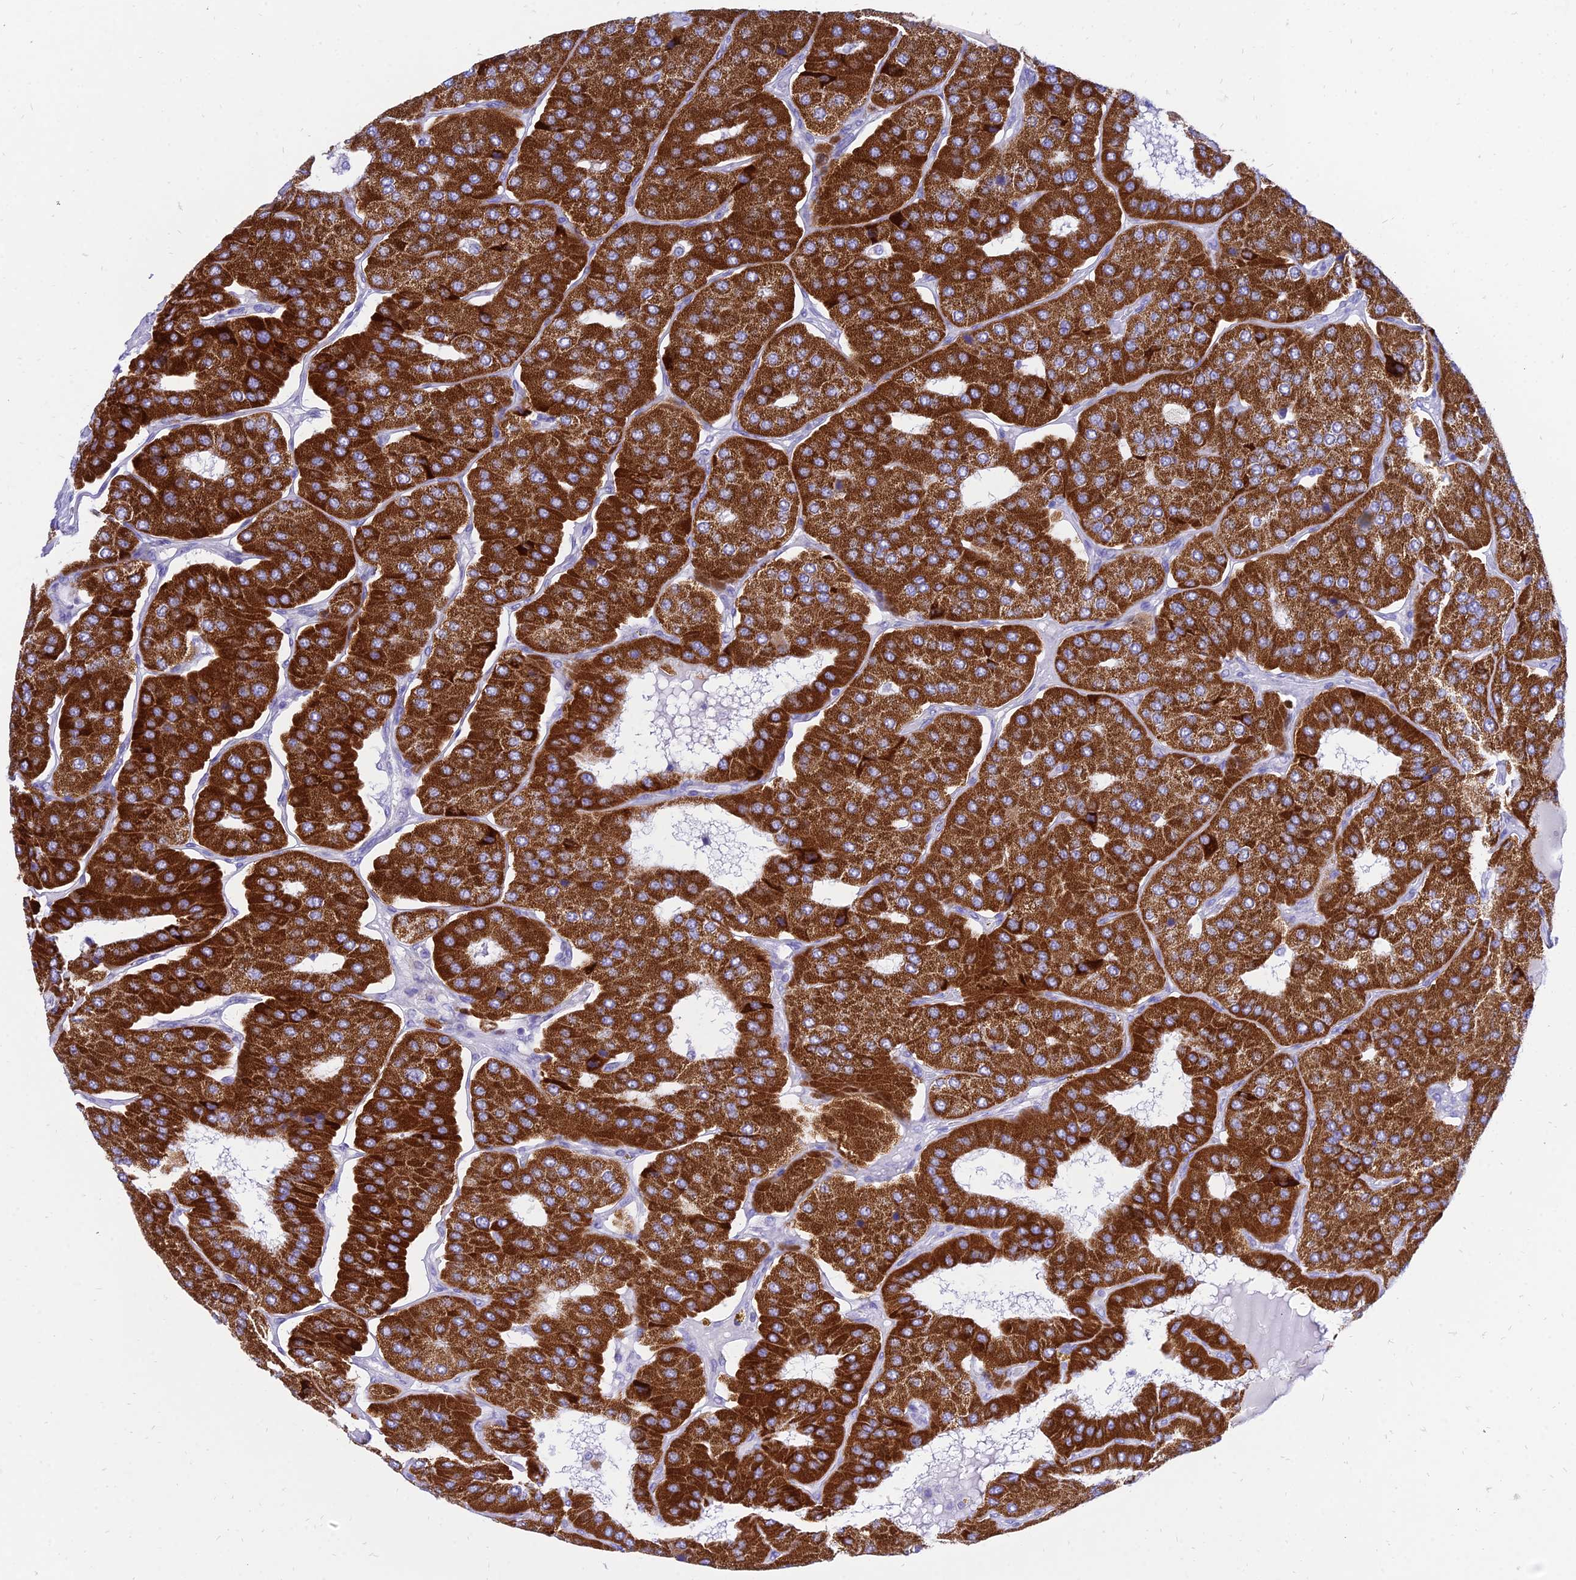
{"staining": {"intensity": "strong", "quantity": ">75%", "location": "cytoplasmic/membranous"}, "tissue": "parathyroid gland", "cell_type": "Glandular cells", "image_type": "normal", "snomed": [{"axis": "morphology", "description": "Normal tissue, NOS"}, {"axis": "morphology", "description": "Adenoma, NOS"}, {"axis": "topography", "description": "Parathyroid gland"}], "caption": "Brown immunohistochemical staining in unremarkable human parathyroid gland demonstrates strong cytoplasmic/membranous expression in about >75% of glandular cells. The staining is performed using DAB (3,3'-diaminobenzidine) brown chromogen to label protein expression. The nuclei are counter-stained blue using hematoxylin.", "gene": "PKN3", "patient": {"sex": "female", "age": 86}}